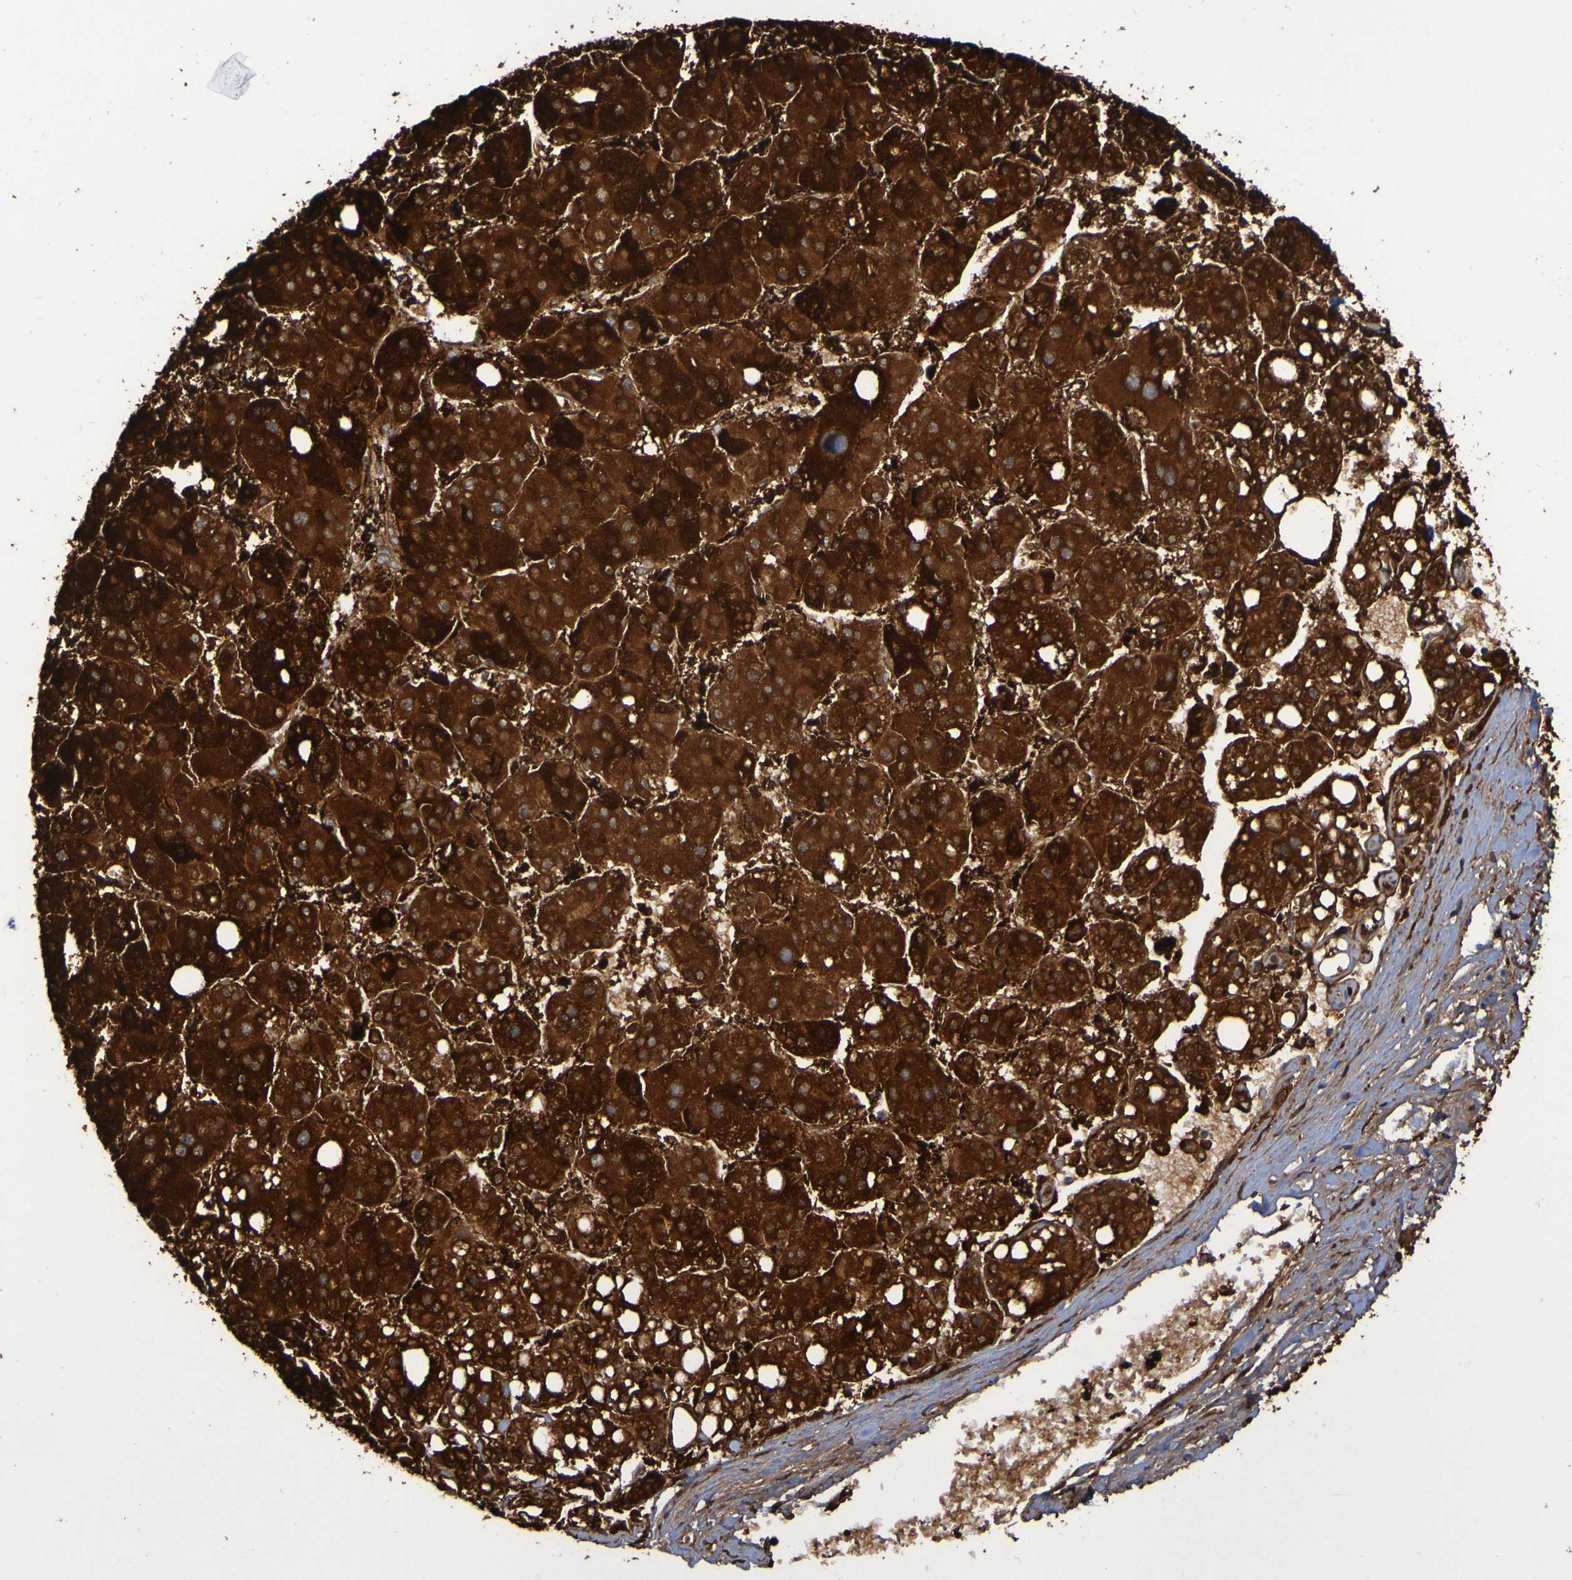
{"staining": {"intensity": "strong", "quantity": ">75%", "location": "cytoplasmic/membranous"}, "tissue": "liver cancer", "cell_type": "Tumor cells", "image_type": "cancer", "snomed": [{"axis": "morphology", "description": "Carcinoma, Hepatocellular, NOS"}, {"axis": "topography", "description": "Liver"}], "caption": "Protein staining demonstrates strong cytoplasmic/membranous staining in about >75% of tumor cells in liver cancer.", "gene": "MPPE1", "patient": {"sex": "female", "age": 61}}